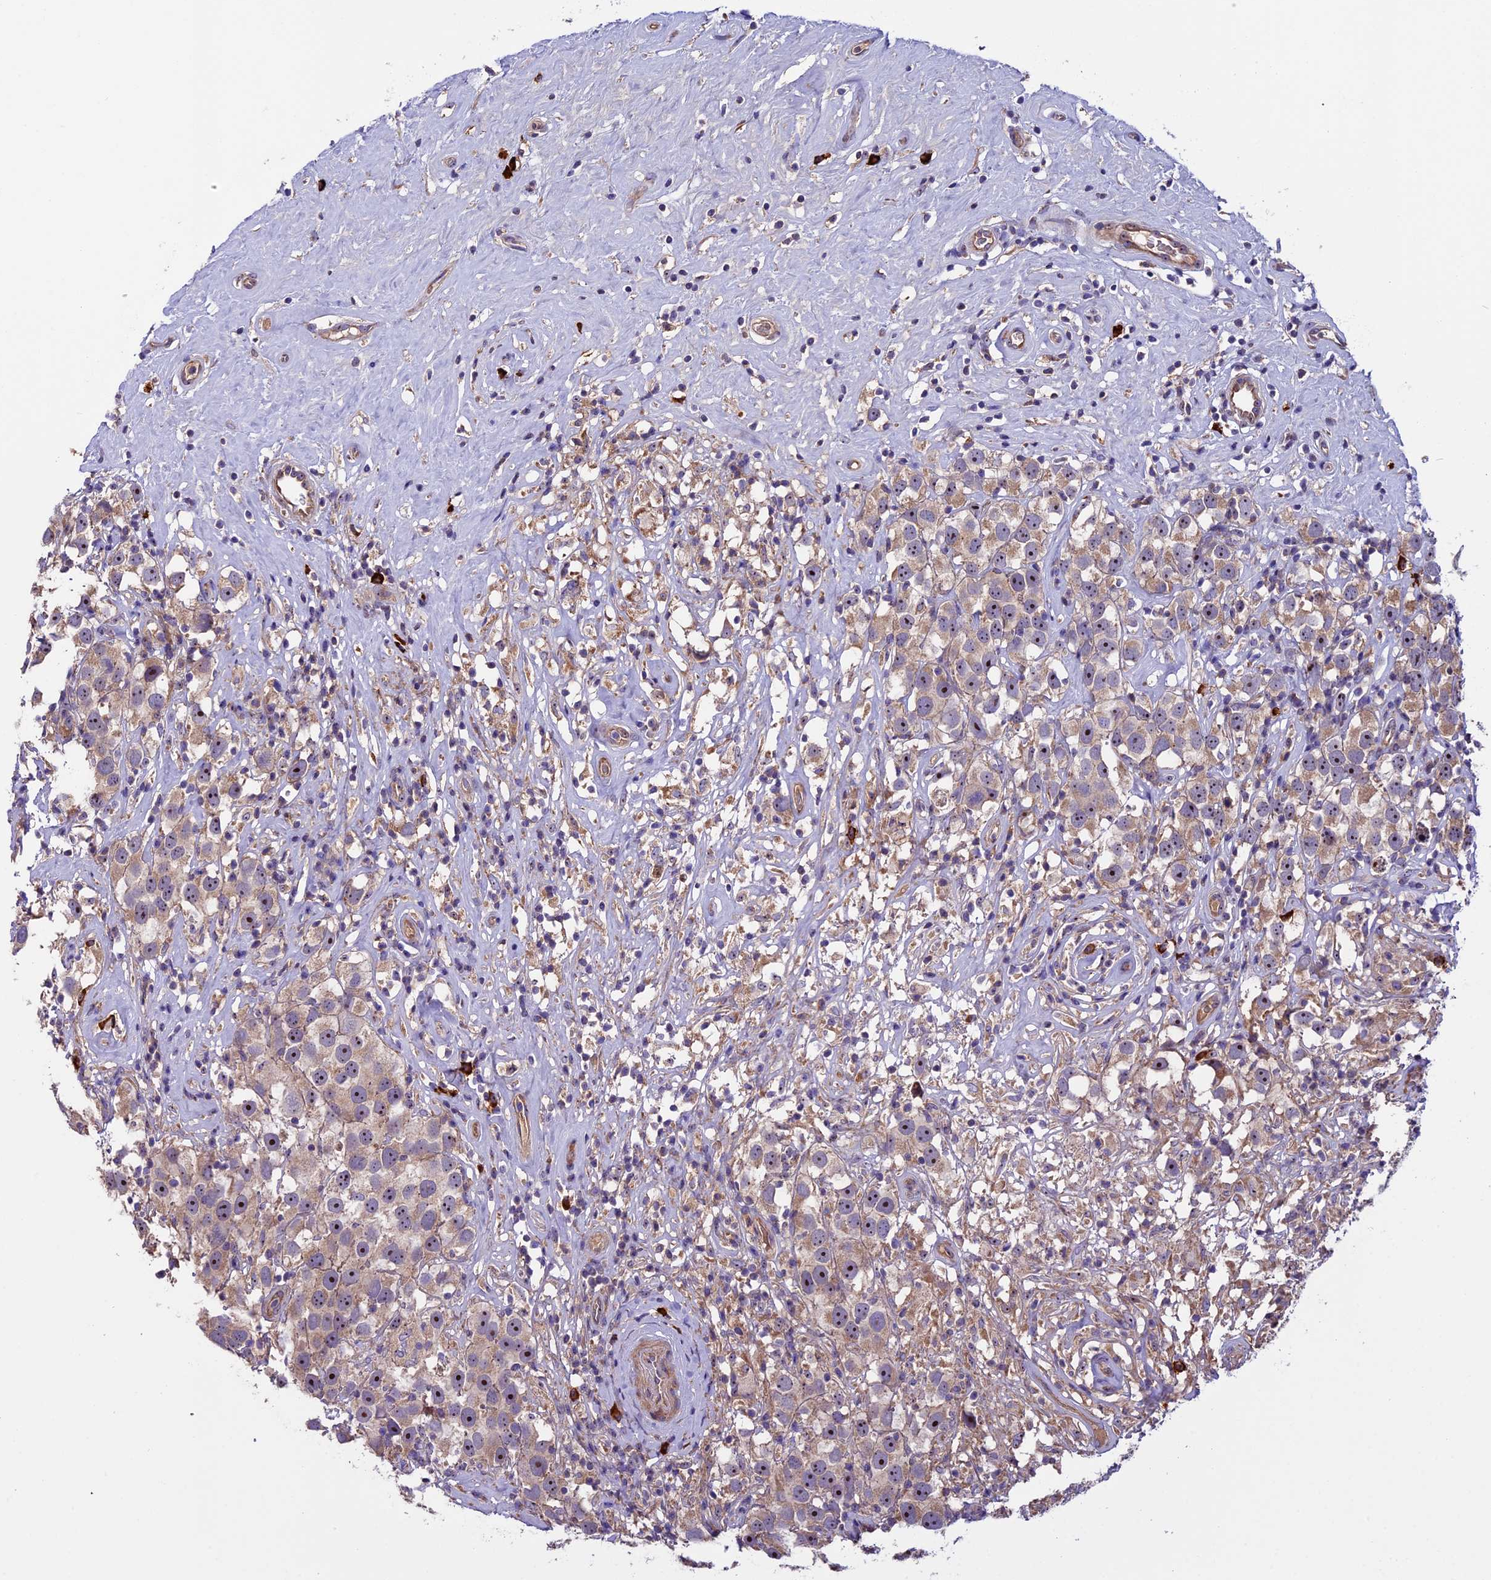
{"staining": {"intensity": "moderate", "quantity": ">75%", "location": "cytoplasmic/membranous,nuclear"}, "tissue": "testis cancer", "cell_type": "Tumor cells", "image_type": "cancer", "snomed": [{"axis": "morphology", "description": "Seminoma, NOS"}, {"axis": "topography", "description": "Testis"}], "caption": "Protein expression analysis of testis cancer exhibits moderate cytoplasmic/membranous and nuclear staining in approximately >75% of tumor cells. (Stains: DAB in brown, nuclei in blue, Microscopy: brightfield microscopy at high magnification).", "gene": "FRY", "patient": {"sex": "male", "age": 49}}